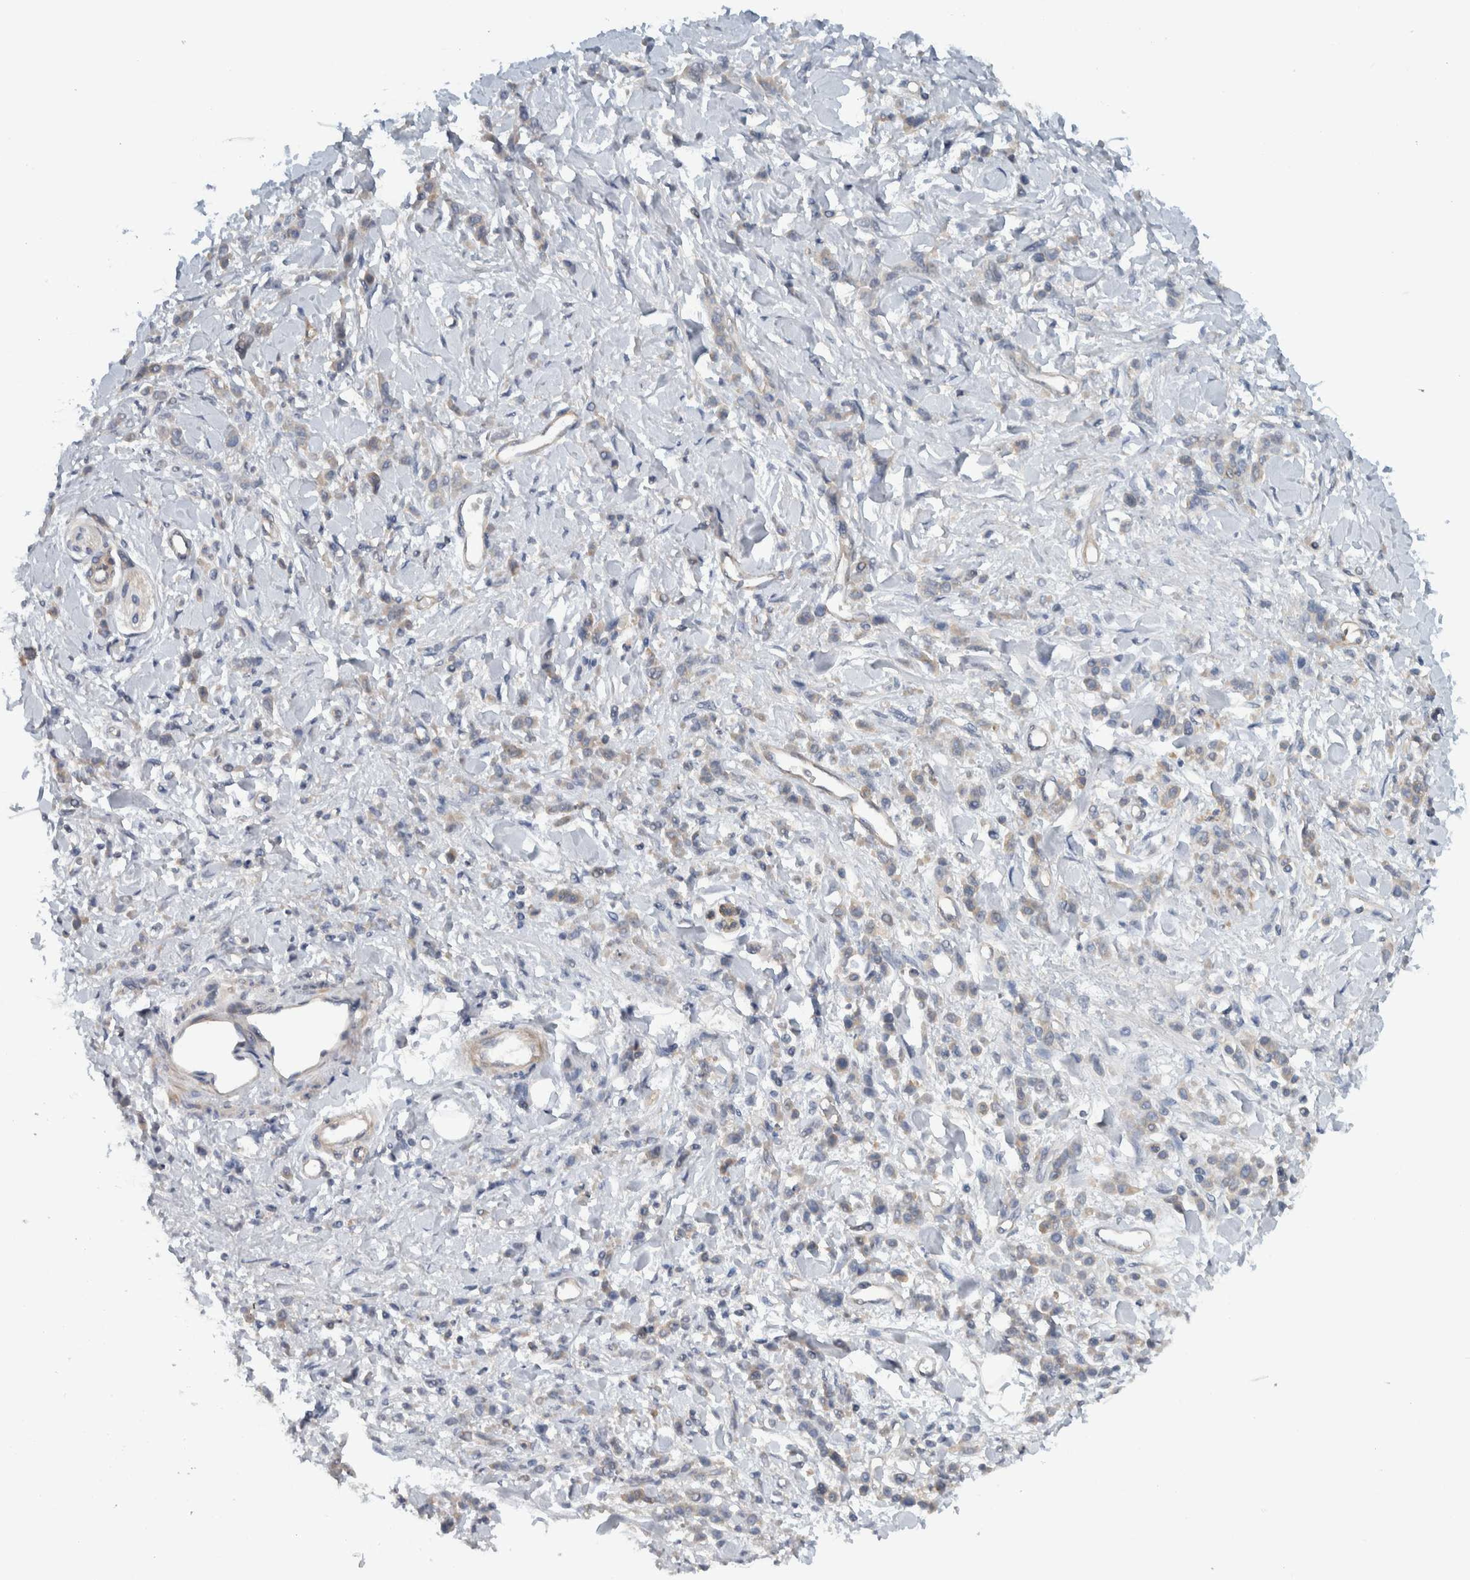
{"staining": {"intensity": "weak", "quantity": "<25%", "location": "cytoplasmic/membranous"}, "tissue": "stomach cancer", "cell_type": "Tumor cells", "image_type": "cancer", "snomed": [{"axis": "morphology", "description": "Normal tissue, NOS"}, {"axis": "morphology", "description": "Adenocarcinoma, NOS"}, {"axis": "topography", "description": "Stomach"}], "caption": "The immunohistochemistry micrograph has no significant expression in tumor cells of stomach cancer (adenocarcinoma) tissue.", "gene": "MPRIP", "patient": {"sex": "male", "age": 82}}